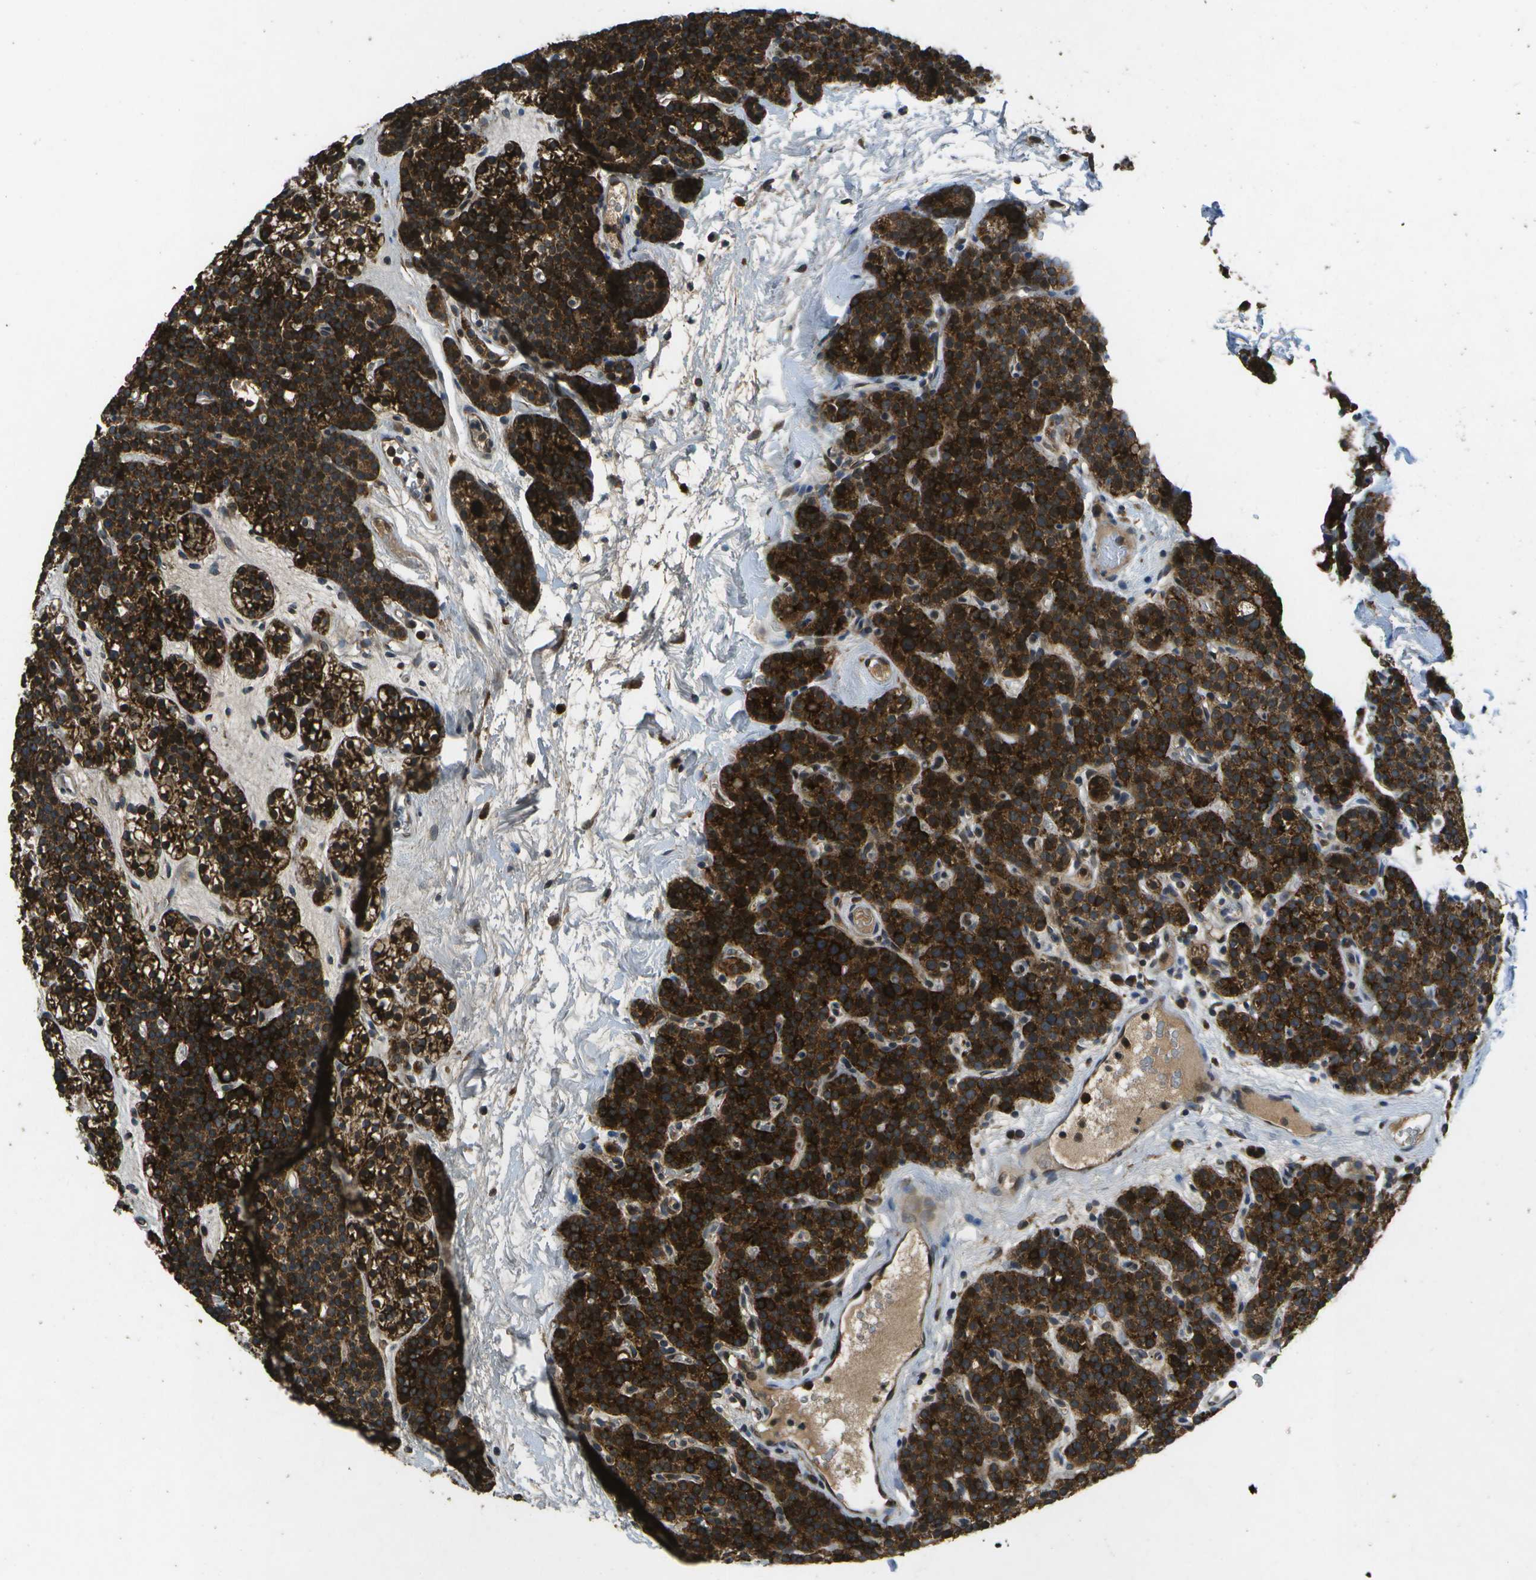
{"staining": {"intensity": "strong", "quantity": ">75%", "location": "cytoplasmic/membranous"}, "tissue": "parathyroid gland", "cell_type": "Glandular cells", "image_type": "normal", "snomed": [{"axis": "morphology", "description": "Normal tissue, NOS"}, {"axis": "morphology", "description": "Adenoma, NOS"}, {"axis": "topography", "description": "Parathyroid gland"}], "caption": "Protein analysis of normal parathyroid gland shows strong cytoplasmic/membranous staining in approximately >75% of glandular cells.", "gene": "HFE", "patient": {"sex": "female", "age": 54}}